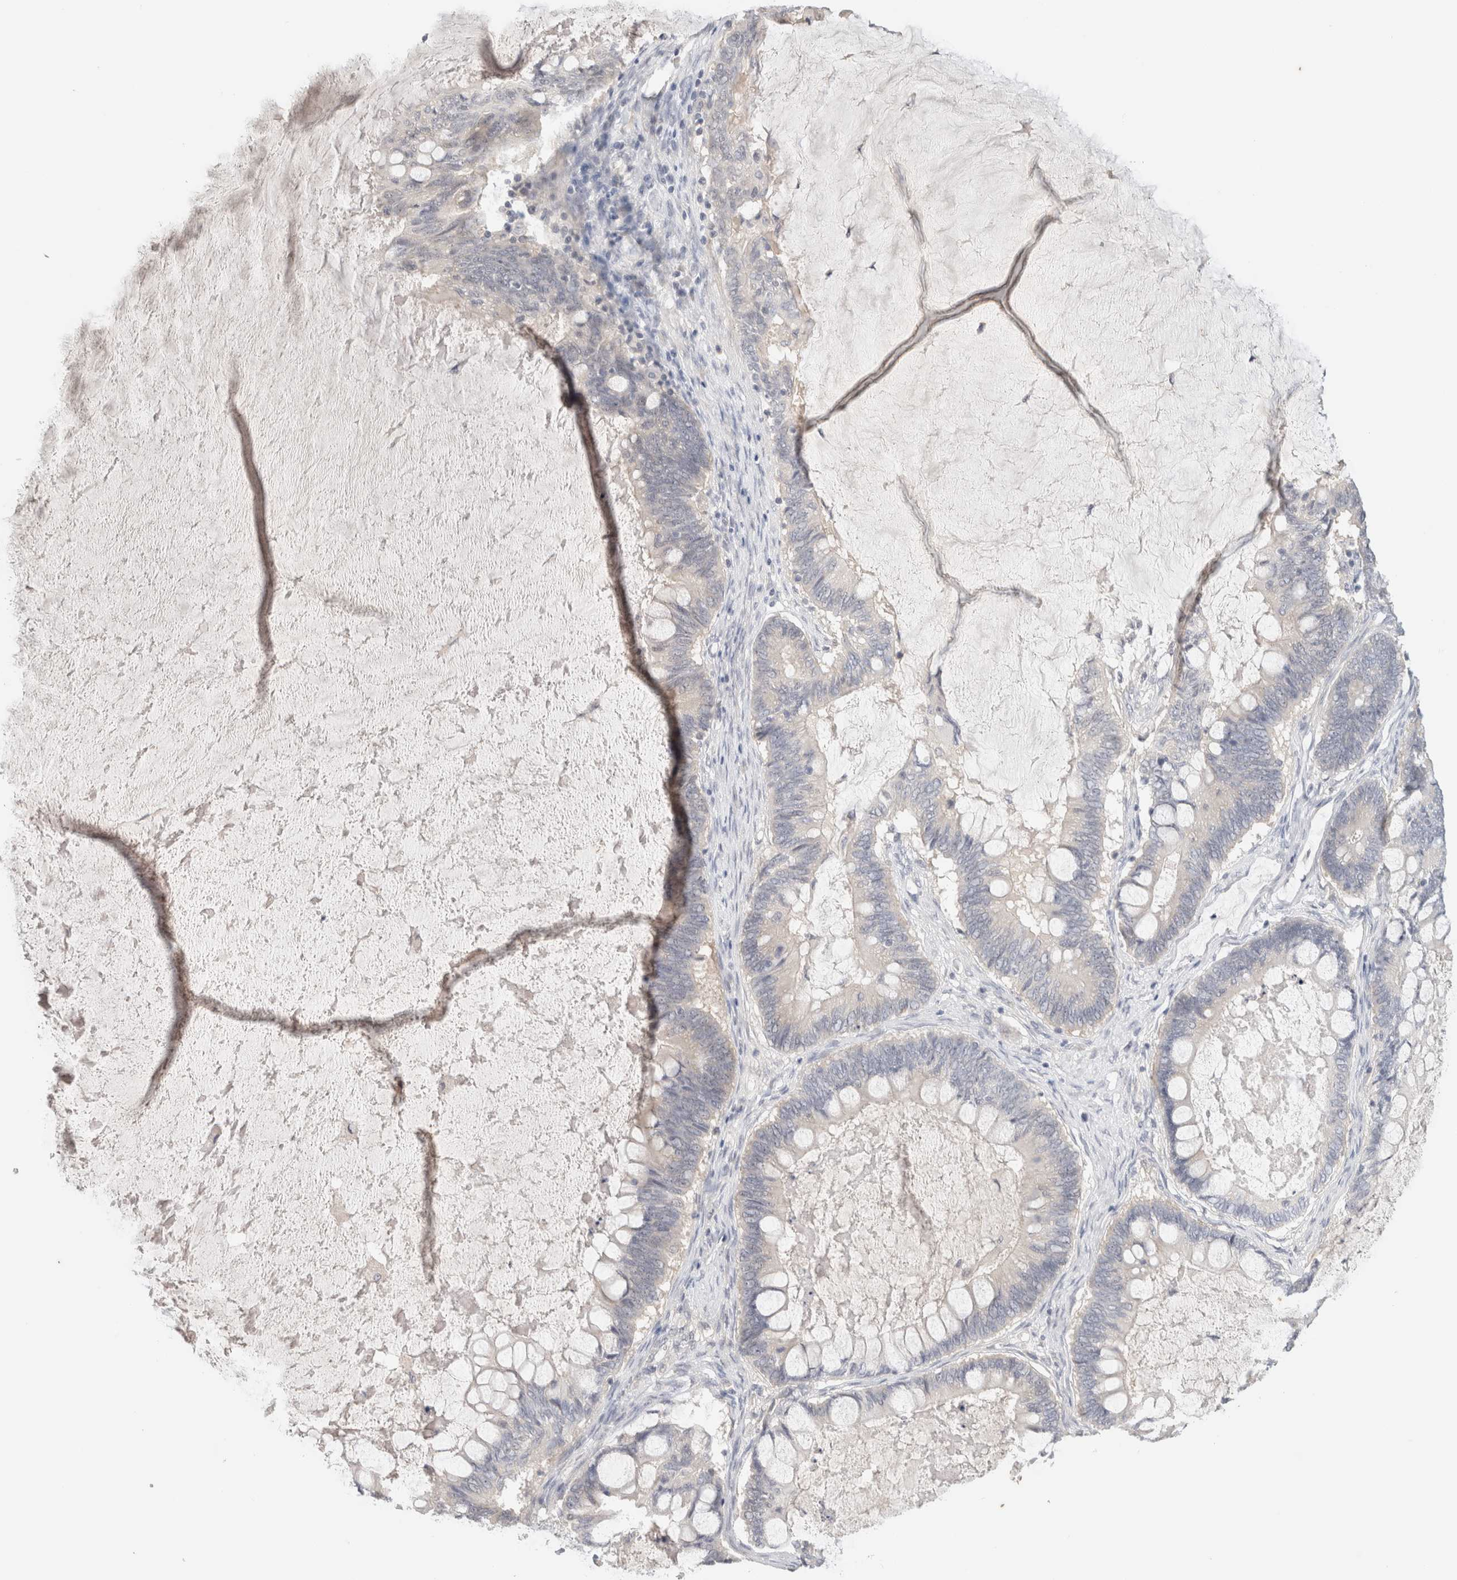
{"staining": {"intensity": "negative", "quantity": "none", "location": "none"}, "tissue": "ovarian cancer", "cell_type": "Tumor cells", "image_type": "cancer", "snomed": [{"axis": "morphology", "description": "Cystadenocarcinoma, mucinous, NOS"}, {"axis": "topography", "description": "Ovary"}], "caption": "The image exhibits no staining of tumor cells in ovarian mucinous cystadenocarcinoma.", "gene": "SPRTN", "patient": {"sex": "female", "age": 61}}